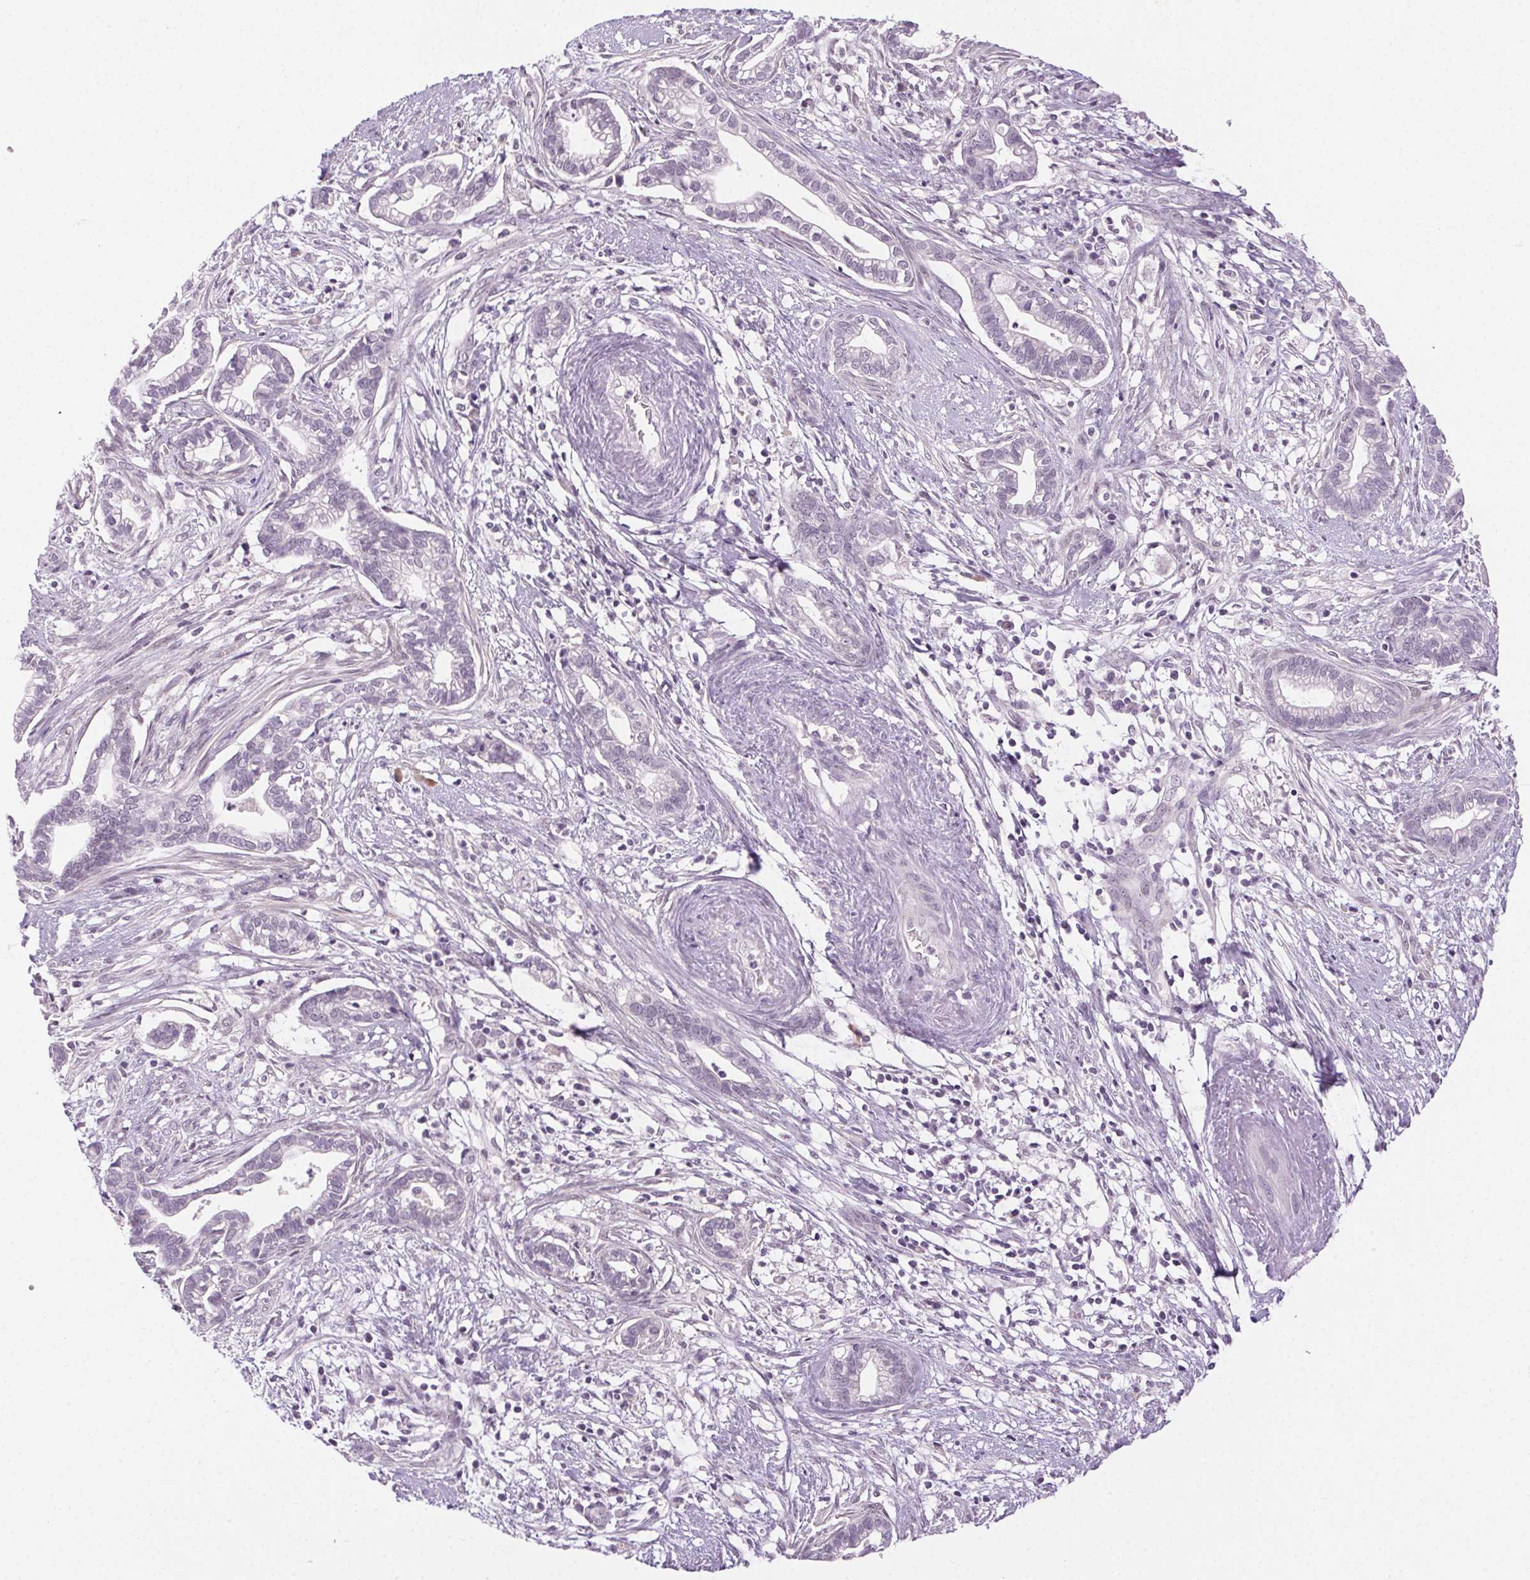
{"staining": {"intensity": "negative", "quantity": "none", "location": "none"}, "tissue": "cervical cancer", "cell_type": "Tumor cells", "image_type": "cancer", "snomed": [{"axis": "morphology", "description": "Adenocarcinoma, NOS"}, {"axis": "topography", "description": "Cervix"}], "caption": "High power microscopy photomicrograph of an immunohistochemistry photomicrograph of cervical cancer, revealing no significant positivity in tumor cells. The staining is performed using DAB brown chromogen with nuclei counter-stained in using hematoxylin.", "gene": "FAM168A", "patient": {"sex": "female", "age": 62}}